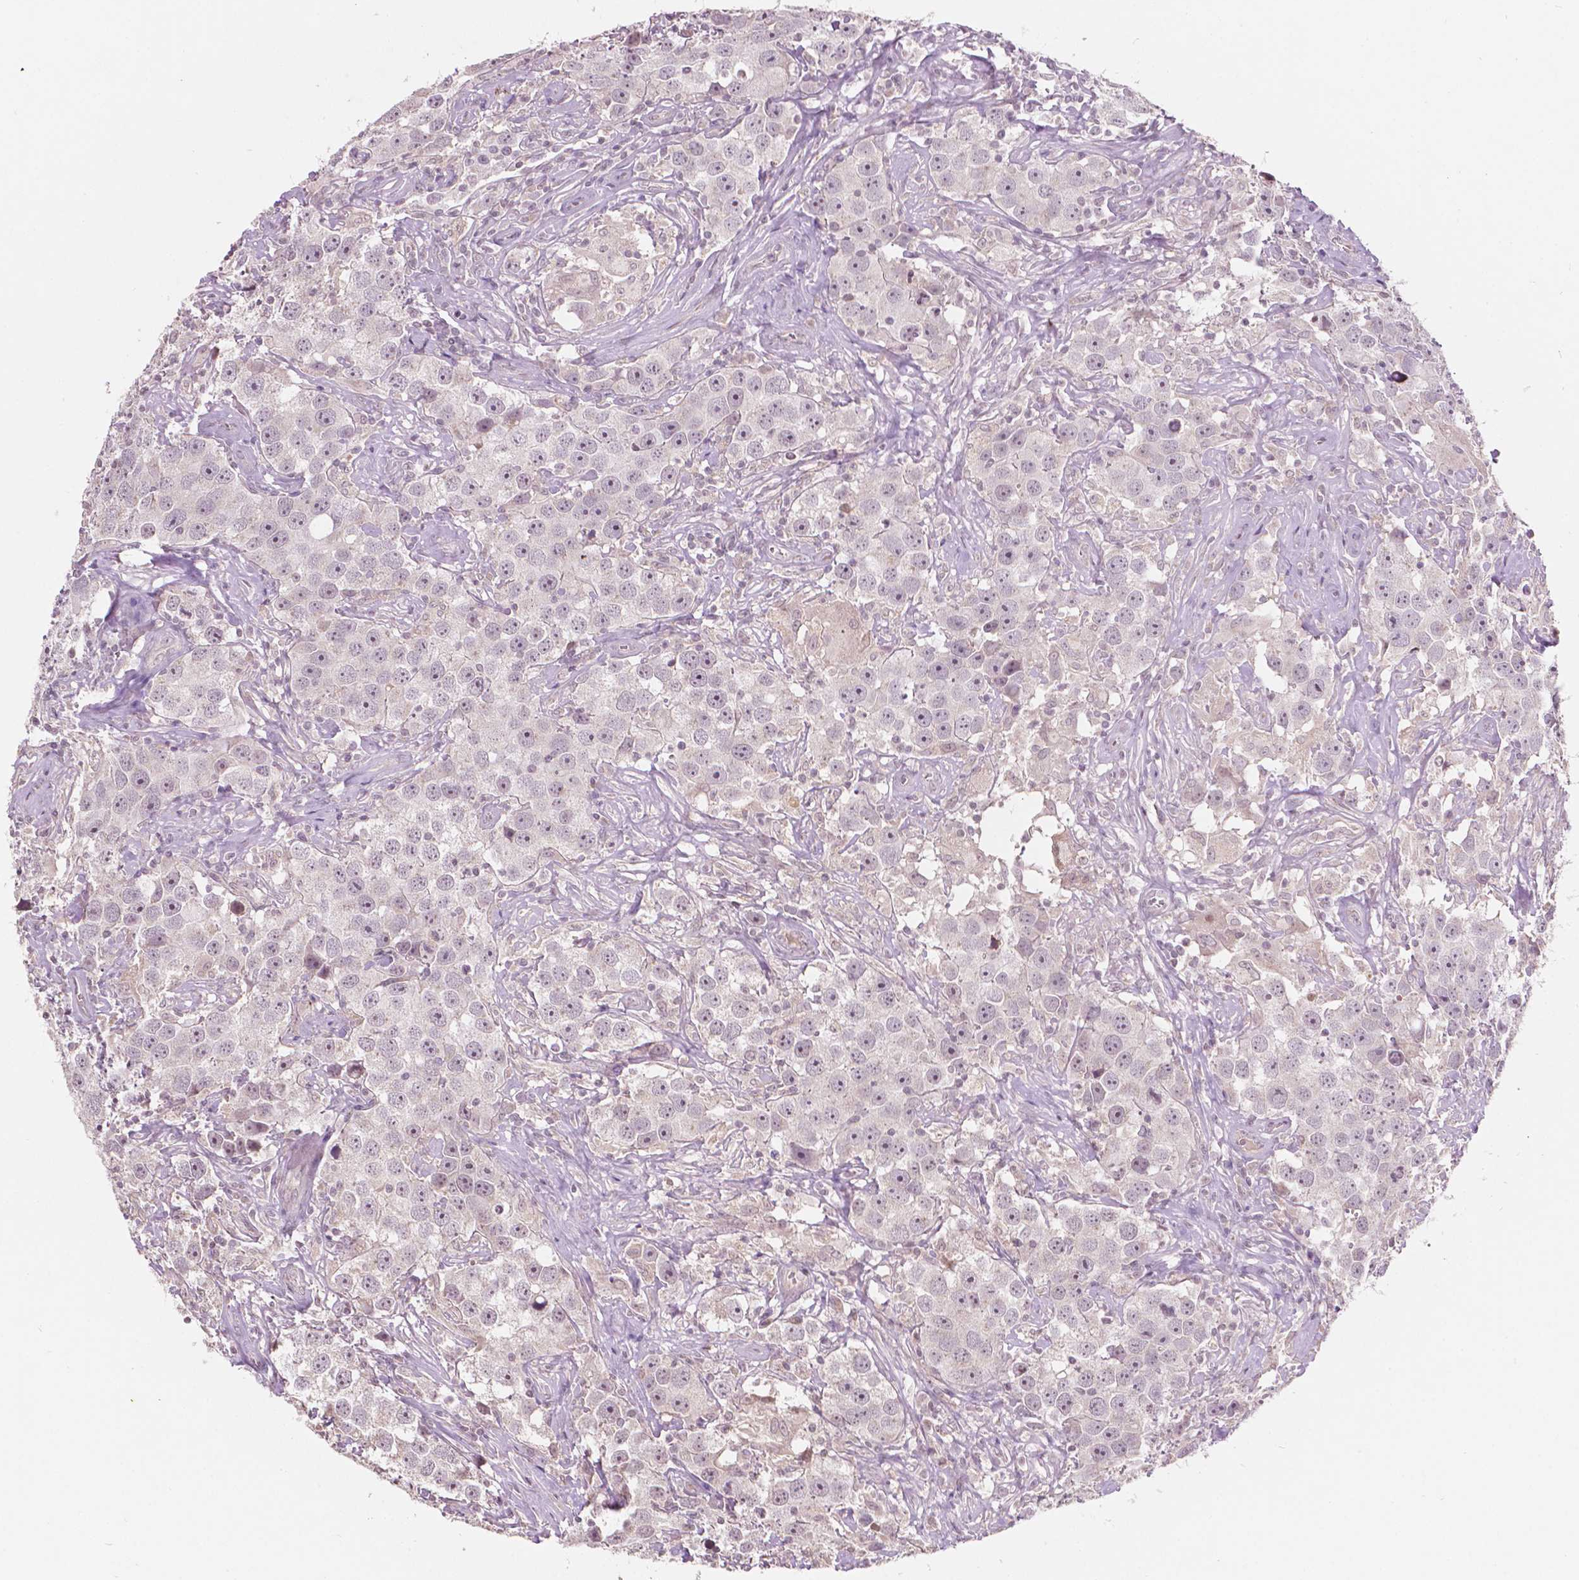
{"staining": {"intensity": "negative", "quantity": "none", "location": "none"}, "tissue": "testis cancer", "cell_type": "Tumor cells", "image_type": "cancer", "snomed": [{"axis": "morphology", "description": "Seminoma, NOS"}, {"axis": "topography", "description": "Testis"}], "caption": "There is no significant expression in tumor cells of testis cancer. (Brightfield microscopy of DAB immunohistochemistry at high magnification).", "gene": "NOS1AP", "patient": {"sex": "male", "age": 49}}